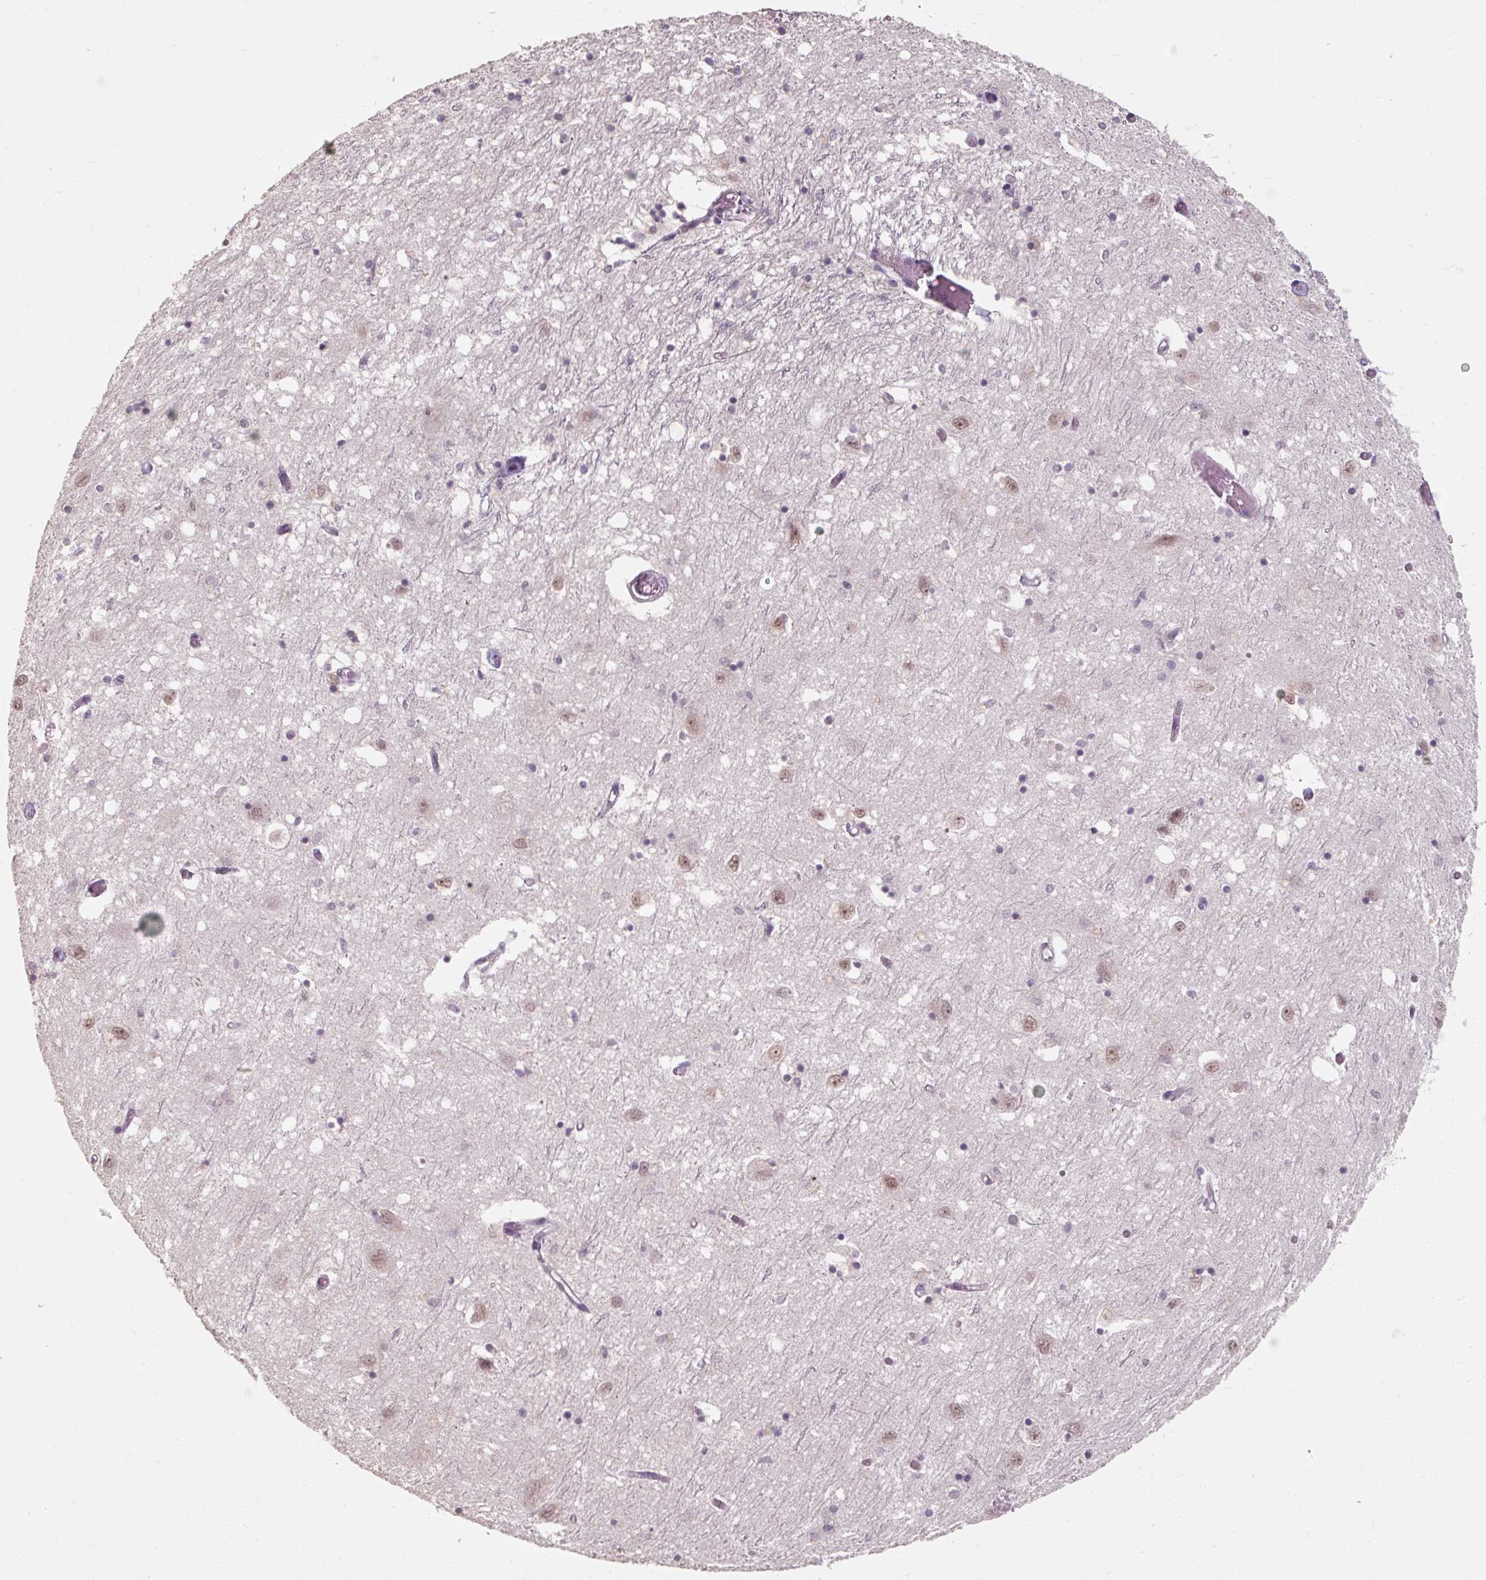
{"staining": {"intensity": "negative", "quantity": "none", "location": "none"}, "tissue": "caudate", "cell_type": "Glial cells", "image_type": "normal", "snomed": [{"axis": "morphology", "description": "Normal tissue, NOS"}, {"axis": "topography", "description": "Lateral ventricle wall"}], "caption": "IHC micrograph of normal human caudate stained for a protein (brown), which demonstrates no staining in glial cells.", "gene": "ENSG00000291316", "patient": {"sex": "male", "age": 70}}